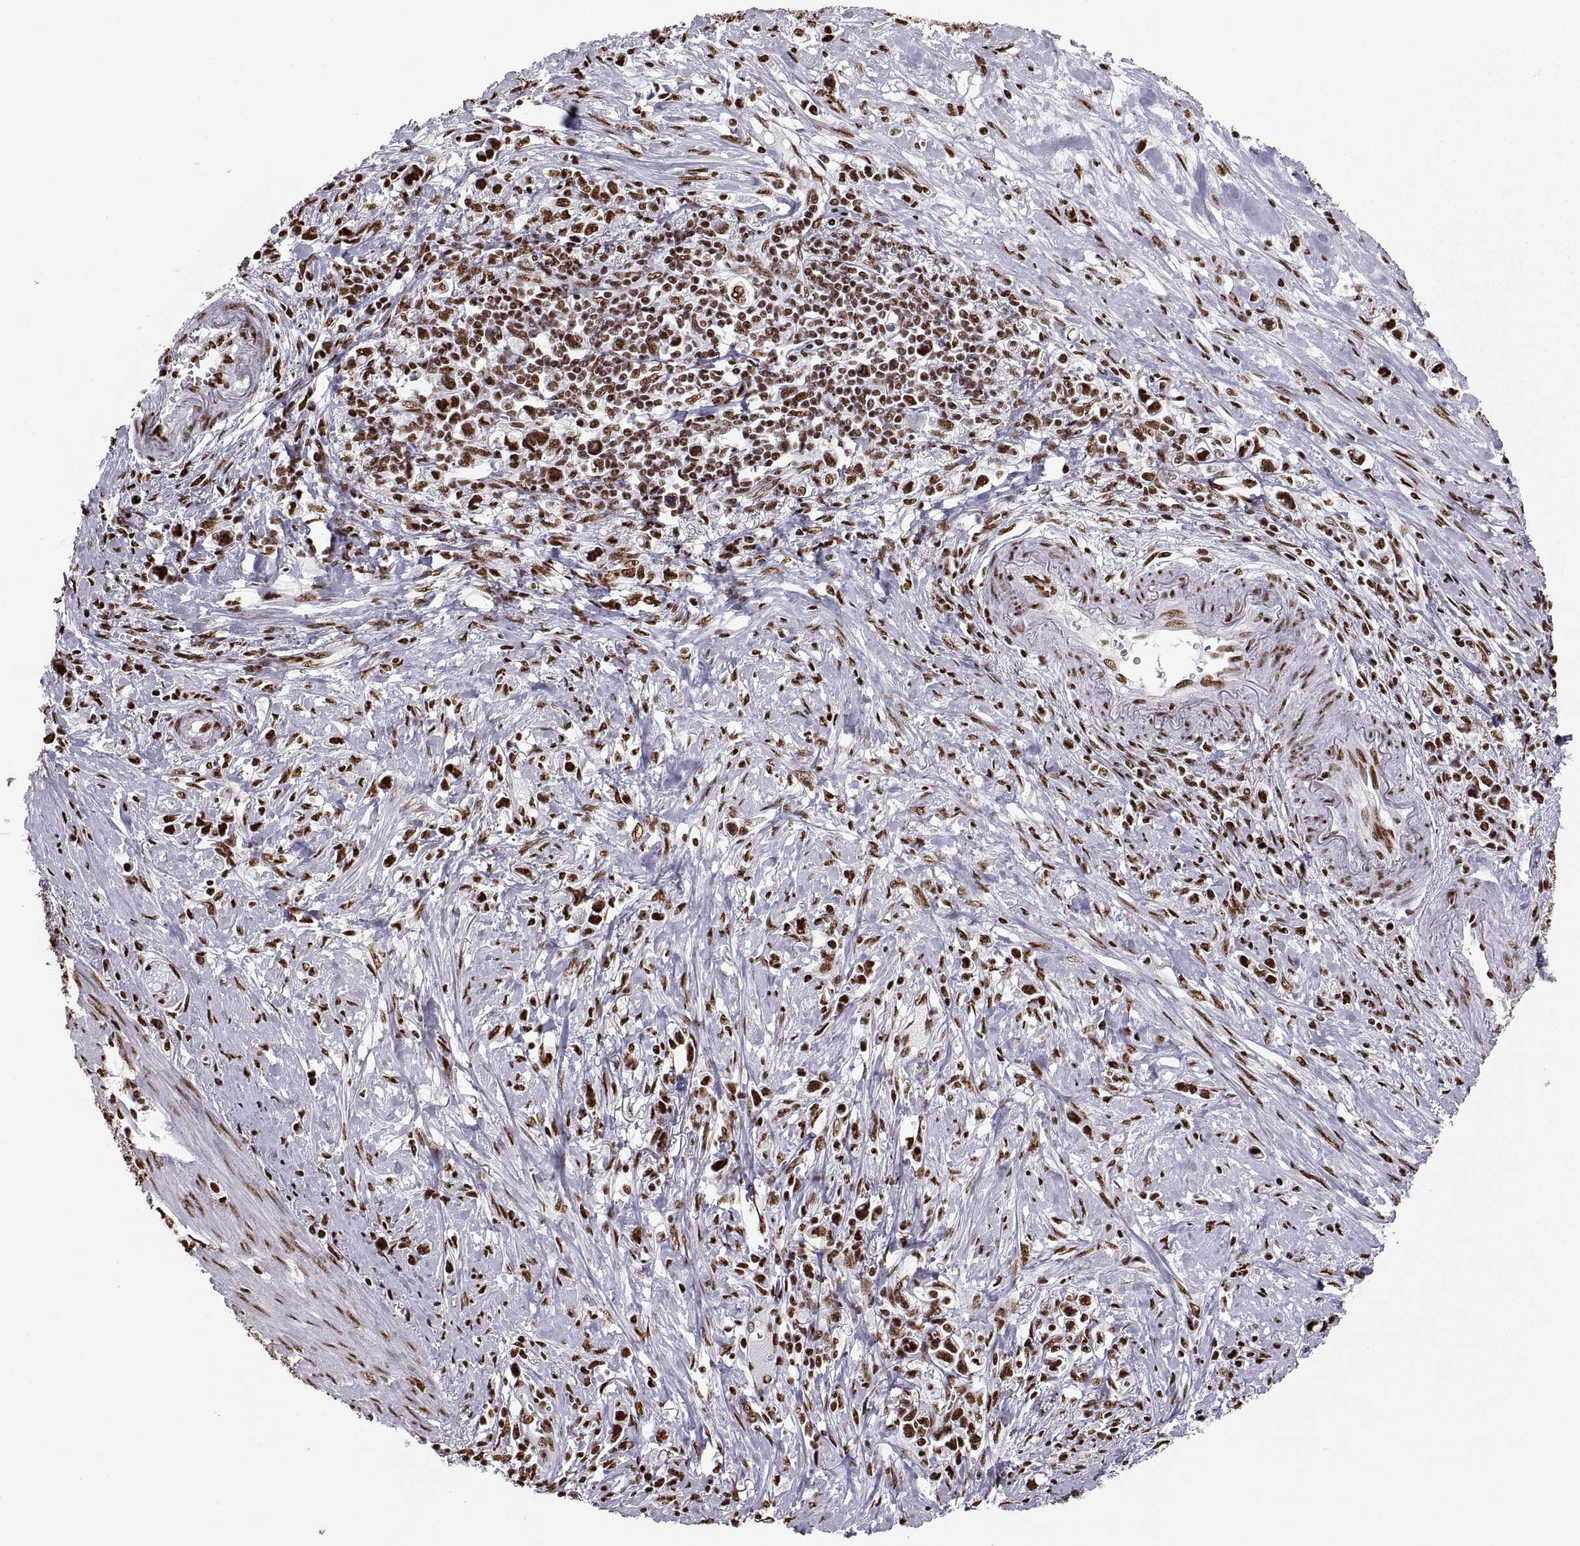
{"staining": {"intensity": "strong", "quantity": "25%-75%", "location": "nuclear"}, "tissue": "stomach cancer", "cell_type": "Tumor cells", "image_type": "cancer", "snomed": [{"axis": "morphology", "description": "Adenocarcinoma, NOS"}, {"axis": "topography", "description": "Stomach"}], "caption": "Stomach cancer (adenocarcinoma) stained with a brown dye exhibits strong nuclear positive staining in about 25%-75% of tumor cells.", "gene": "SNAI1", "patient": {"sex": "male", "age": 63}}